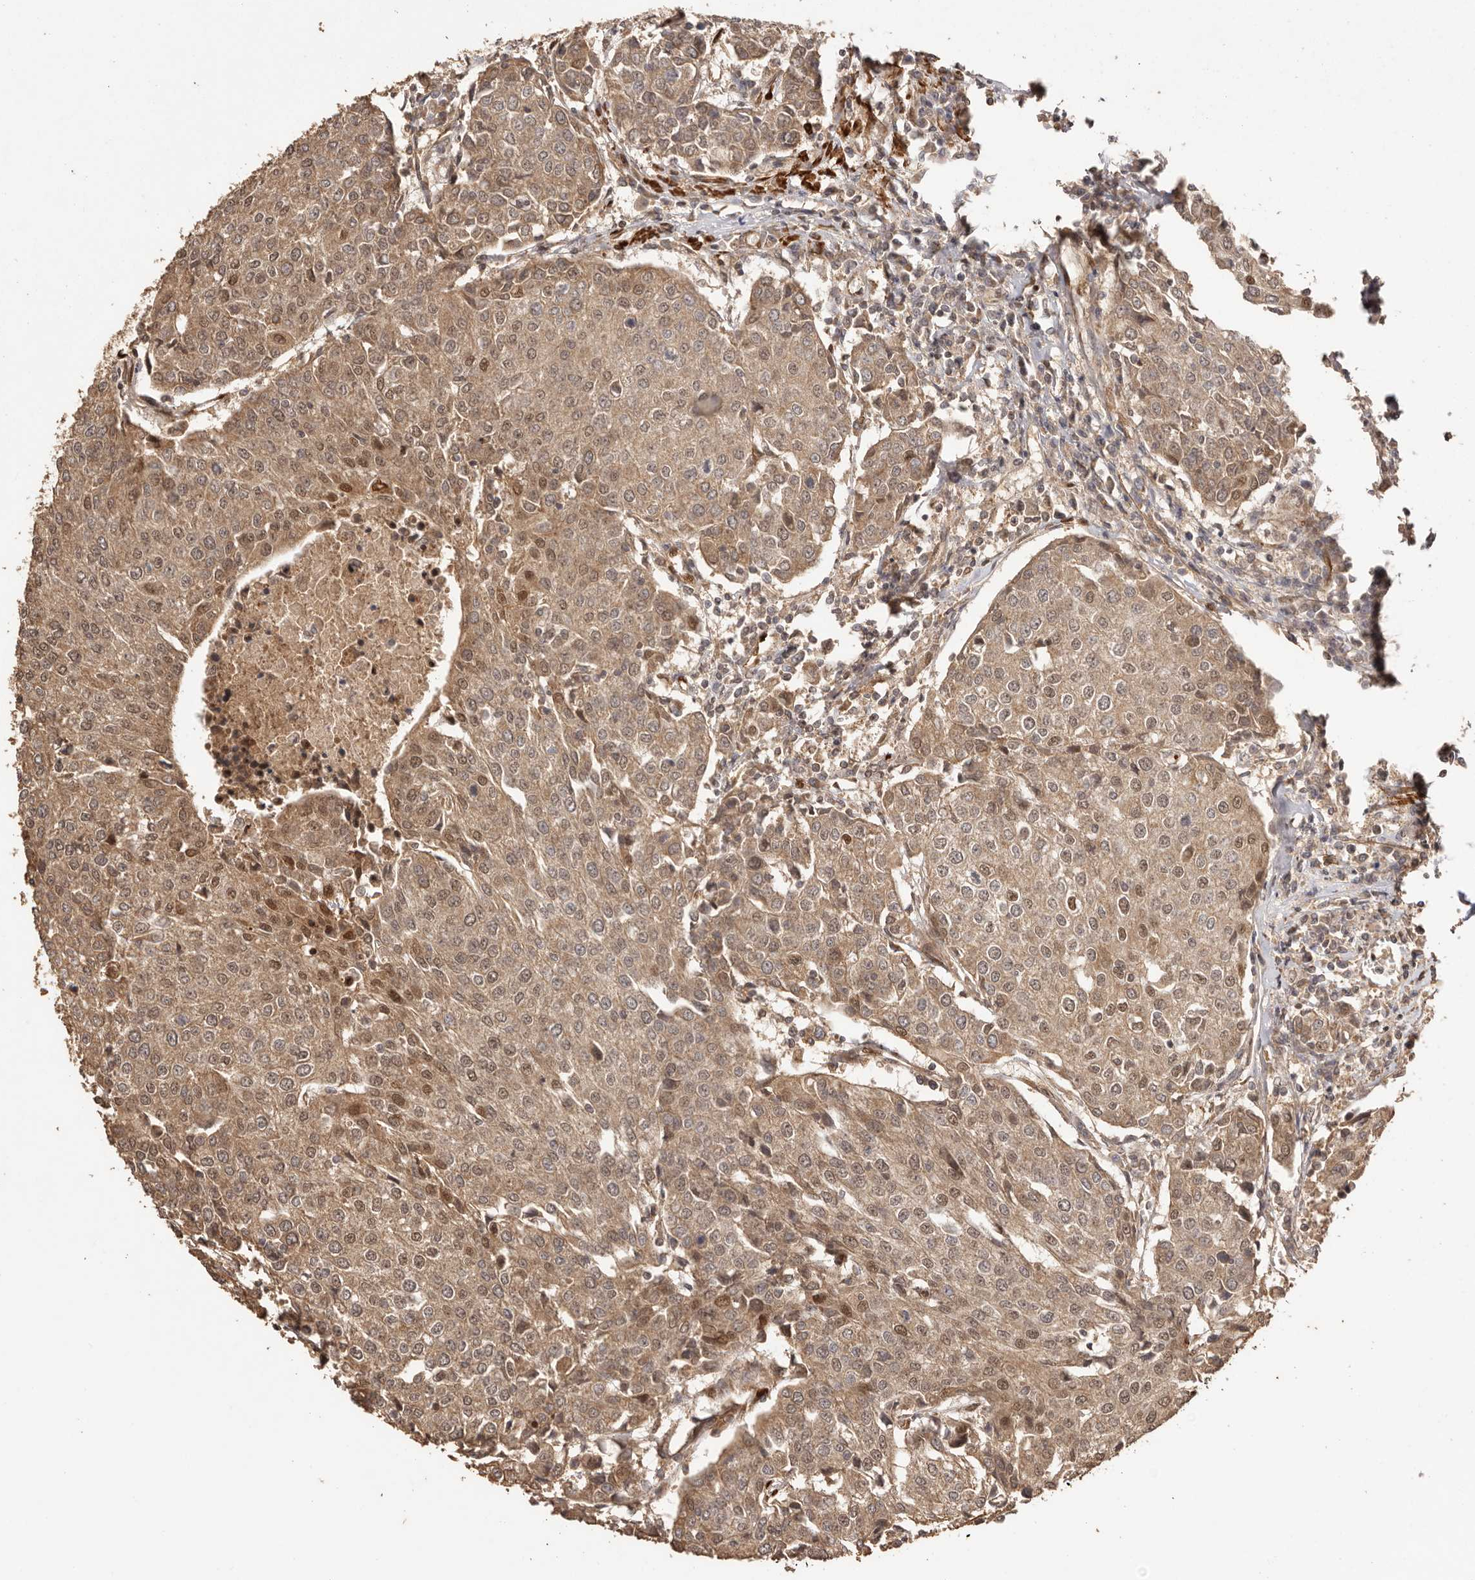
{"staining": {"intensity": "moderate", "quantity": ">75%", "location": "cytoplasmic/membranous,nuclear"}, "tissue": "urothelial cancer", "cell_type": "Tumor cells", "image_type": "cancer", "snomed": [{"axis": "morphology", "description": "Urothelial carcinoma, High grade"}, {"axis": "topography", "description": "Urinary bladder"}], "caption": "Immunohistochemistry of urothelial cancer displays medium levels of moderate cytoplasmic/membranous and nuclear positivity in about >75% of tumor cells.", "gene": "UBR2", "patient": {"sex": "female", "age": 85}}